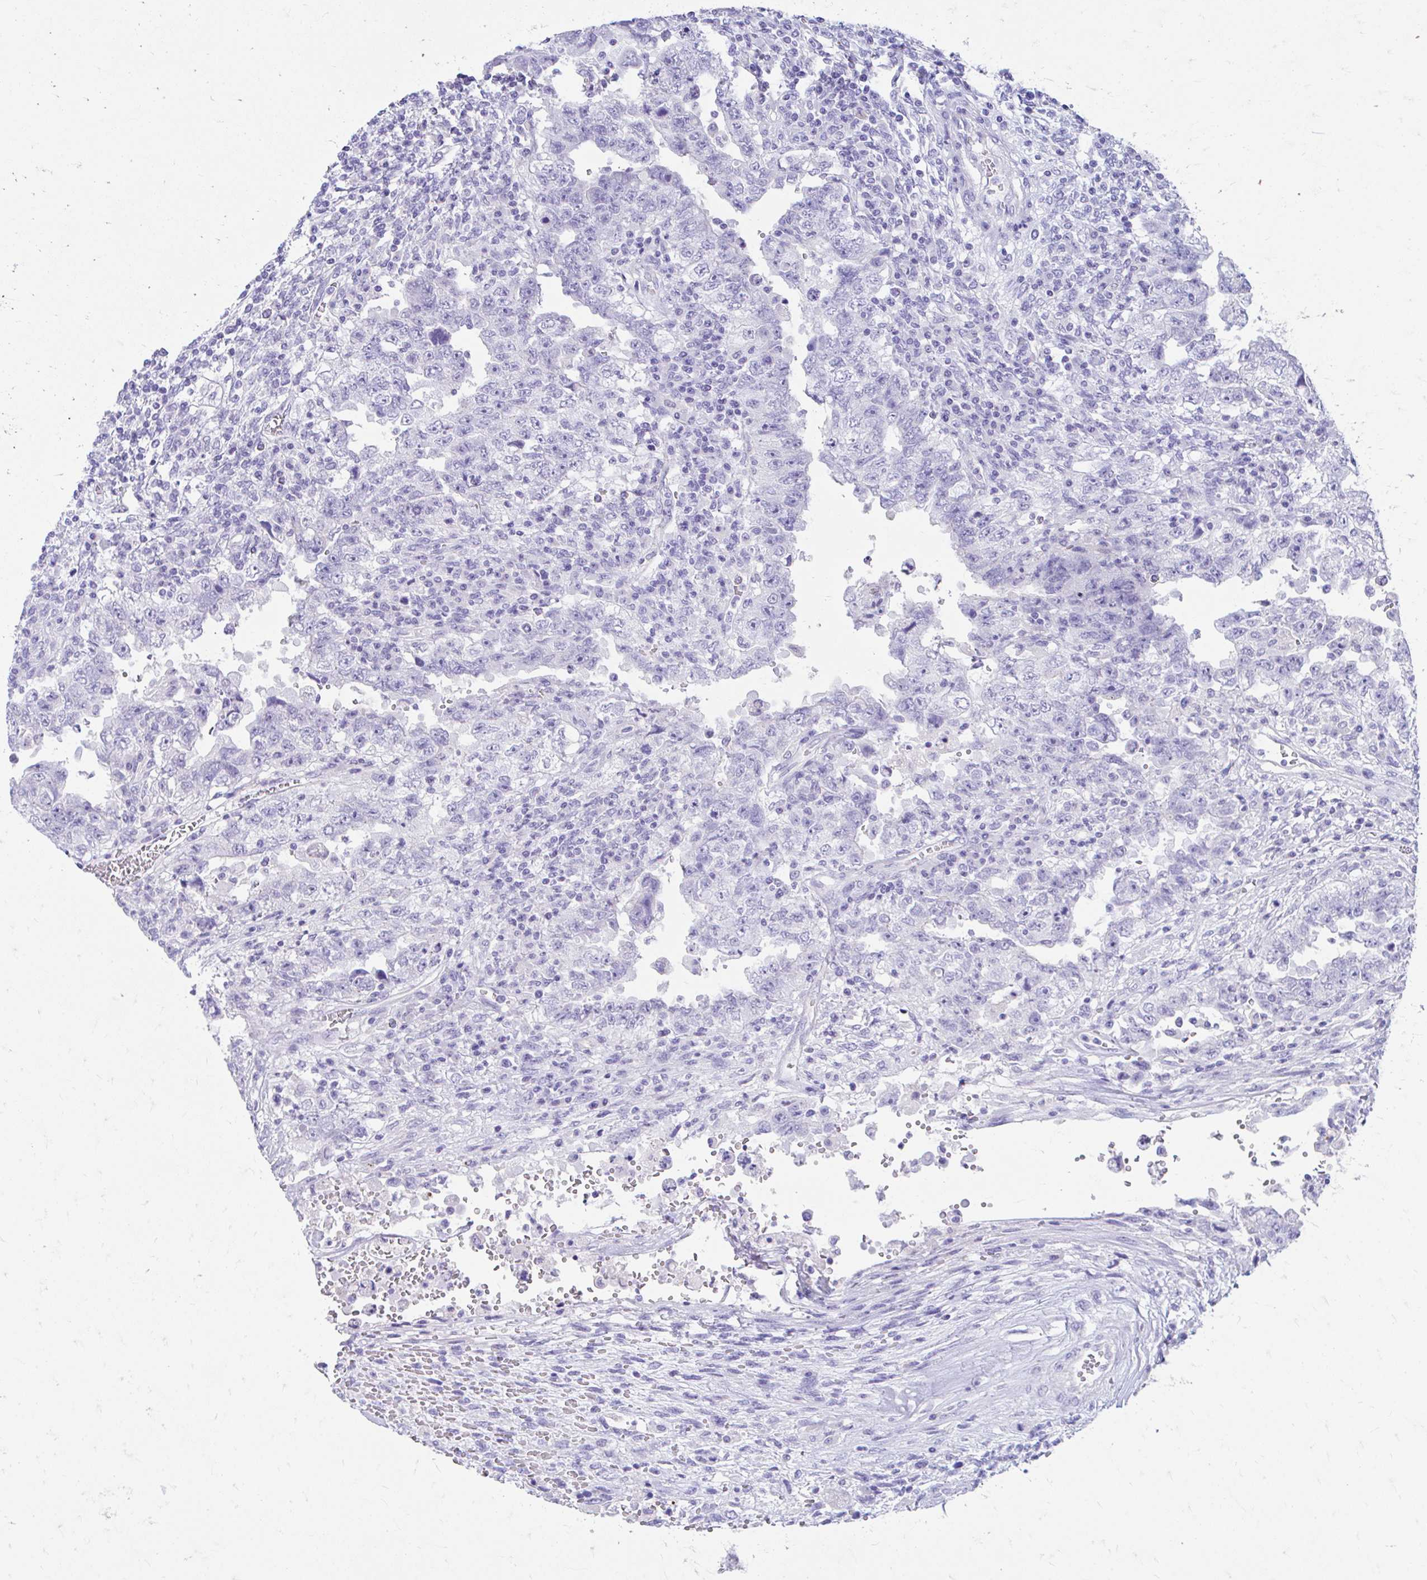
{"staining": {"intensity": "negative", "quantity": "none", "location": "none"}, "tissue": "testis cancer", "cell_type": "Tumor cells", "image_type": "cancer", "snomed": [{"axis": "morphology", "description": "Carcinoma, Embryonal, NOS"}, {"axis": "topography", "description": "Testis"}], "caption": "Tumor cells show no significant protein positivity in testis embryonal carcinoma.", "gene": "KRIT1", "patient": {"sex": "male", "age": 26}}